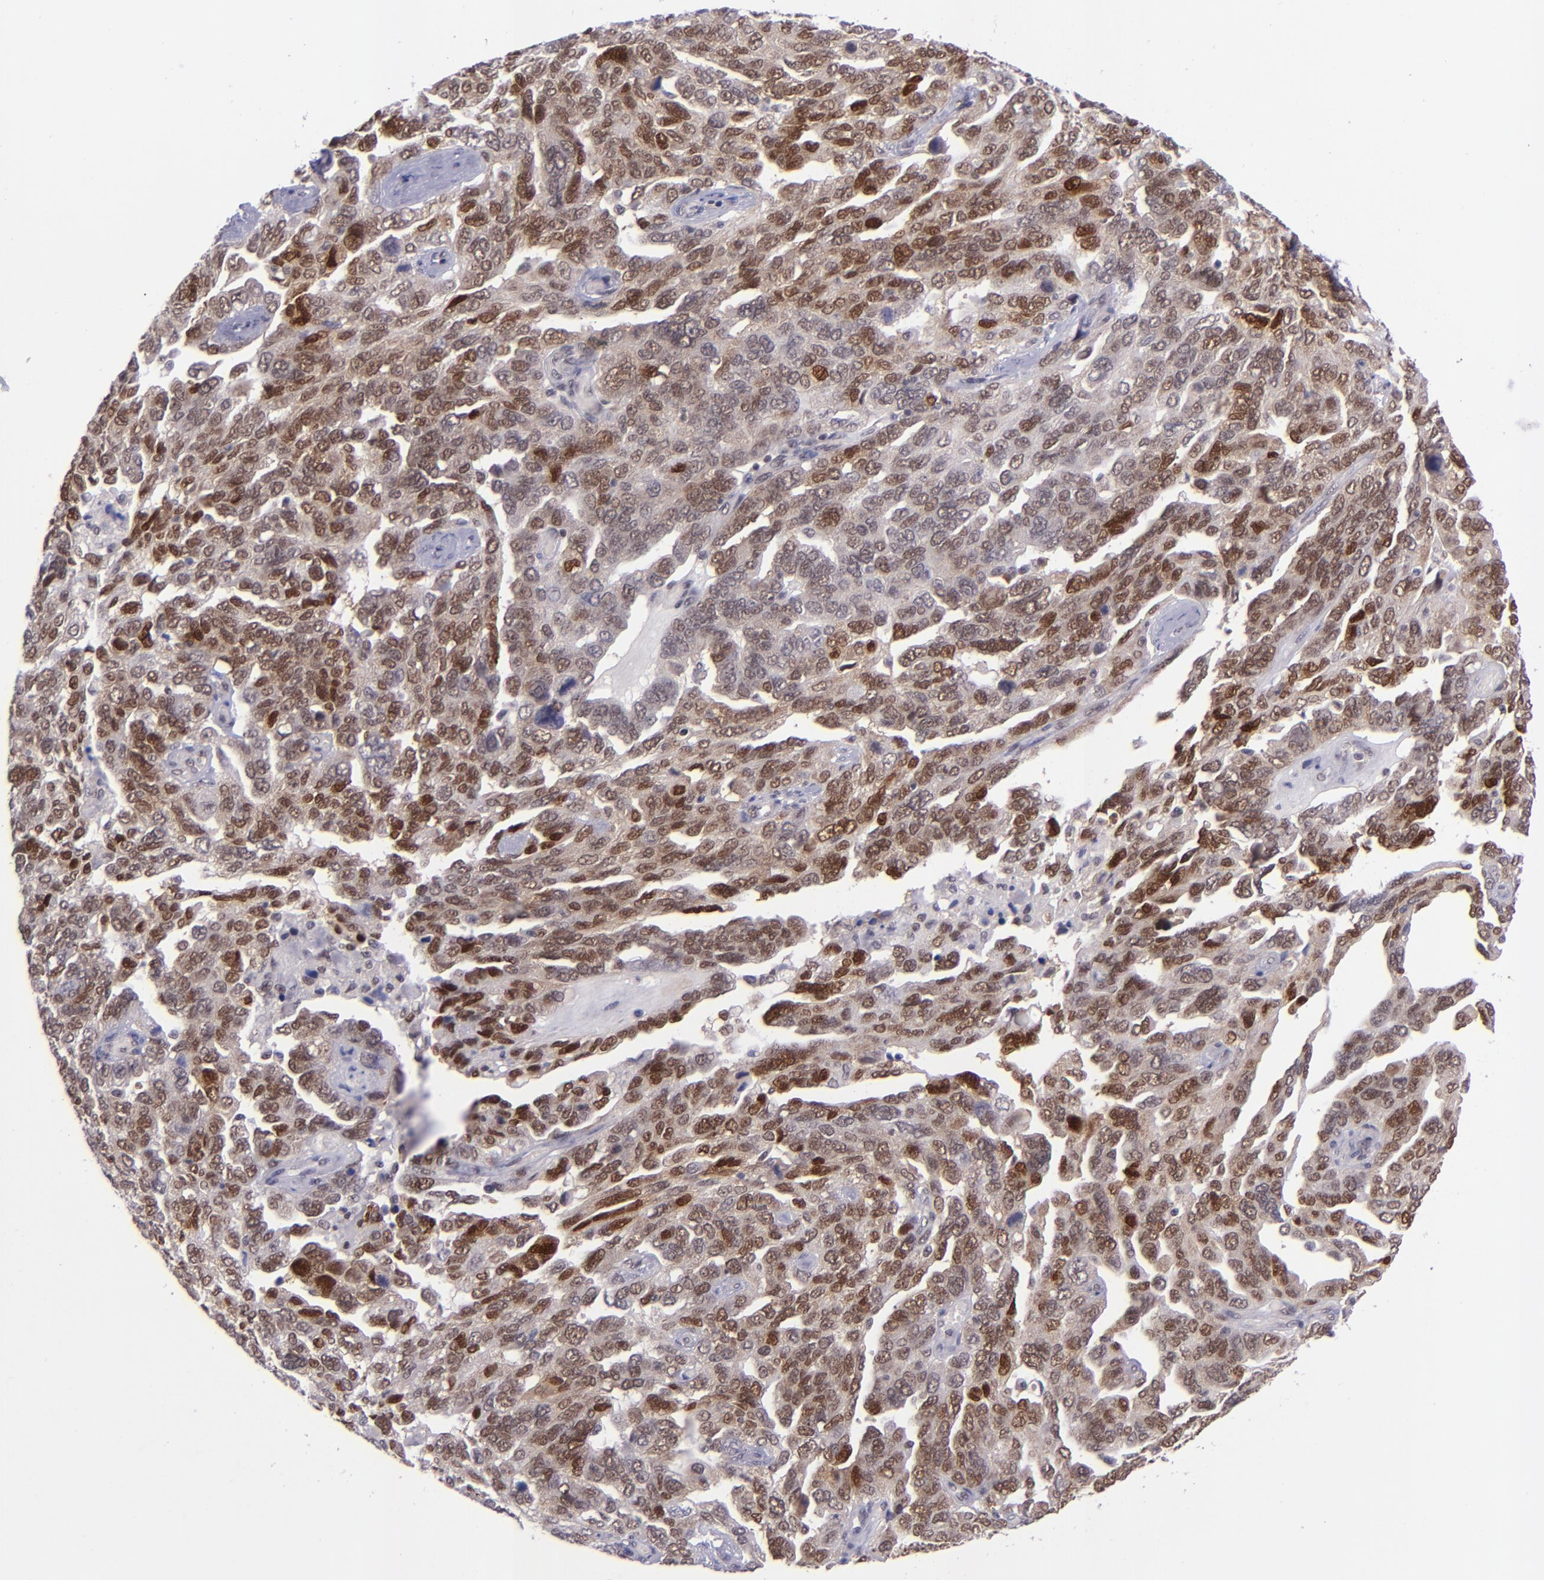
{"staining": {"intensity": "strong", "quantity": "25%-75%", "location": "cytoplasmic/membranous,nuclear"}, "tissue": "ovarian cancer", "cell_type": "Tumor cells", "image_type": "cancer", "snomed": [{"axis": "morphology", "description": "Cystadenocarcinoma, serous, NOS"}, {"axis": "topography", "description": "Ovary"}], "caption": "This photomicrograph exhibits immunohistochemistry staining of human ovarian cancer, with high strong cytoplasmic/membranous and nuclear positivity in approximately 25%-75% of tumor cells.", "gene": "BAG1", "patient": {"sex": "female", "age": 64}}